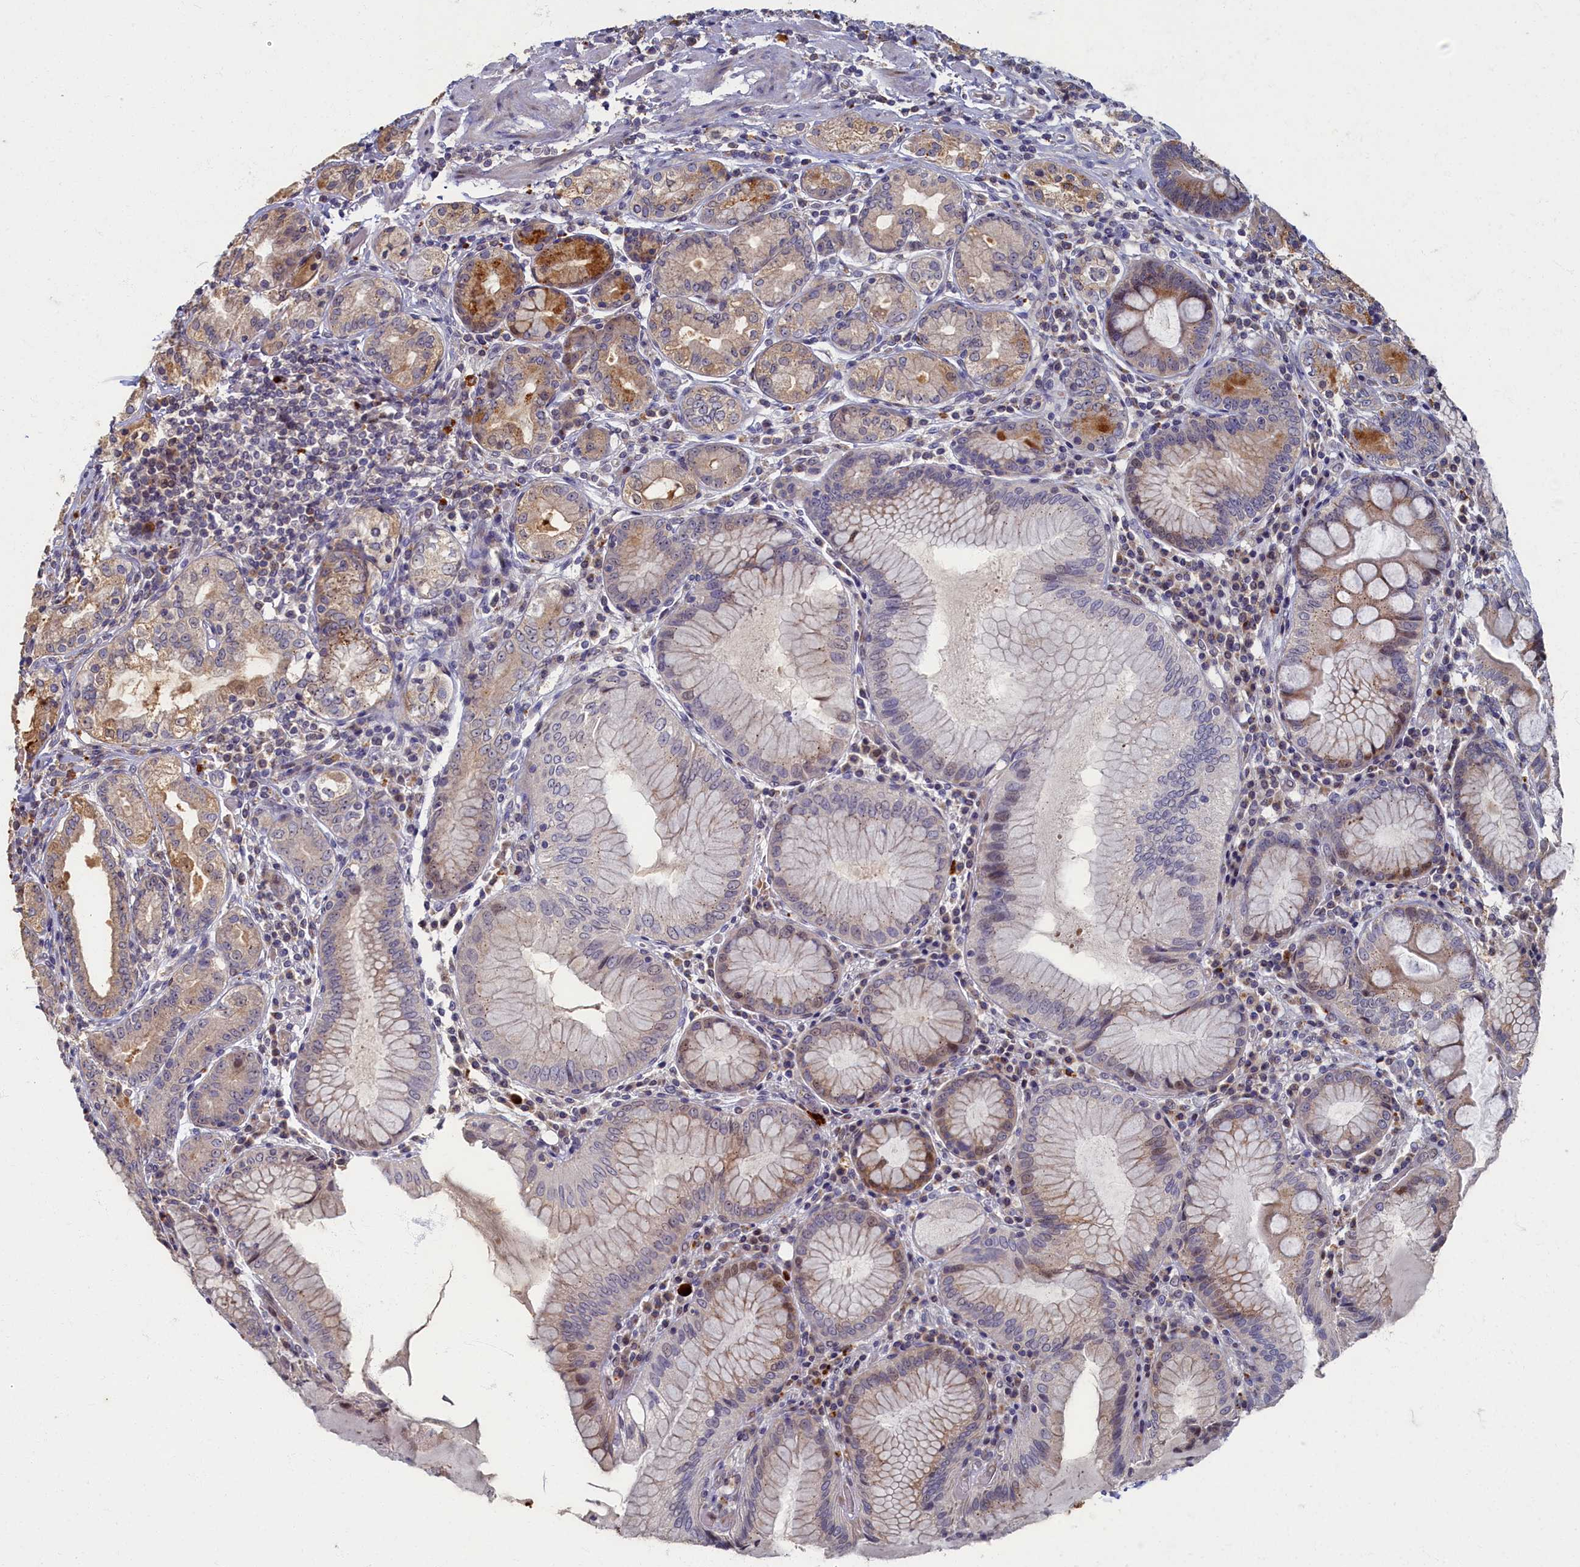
{"staining": {"intensity": "moderate", "quantity": "25%-75%", "location": "cytoplasmic/membranous"}, "tissue": "stomach", "cell_type": "Glandular cells", "image_type": "normal", "snomed": [{"axis": "morphology", "description": "Normal tissue, NOS"}, {"axis": "topography", "description": "Stomach, upper"}, {"axis": "topography", "description": "Stomach, lower"}], "caption": "Human stomach stained with a brown dye shows moderate cytoplasmic/membranous positive staining in about 25%-75% of glandular cells.", "gene": "HUNK", "patient": {"sex": "female", "age": 76}}